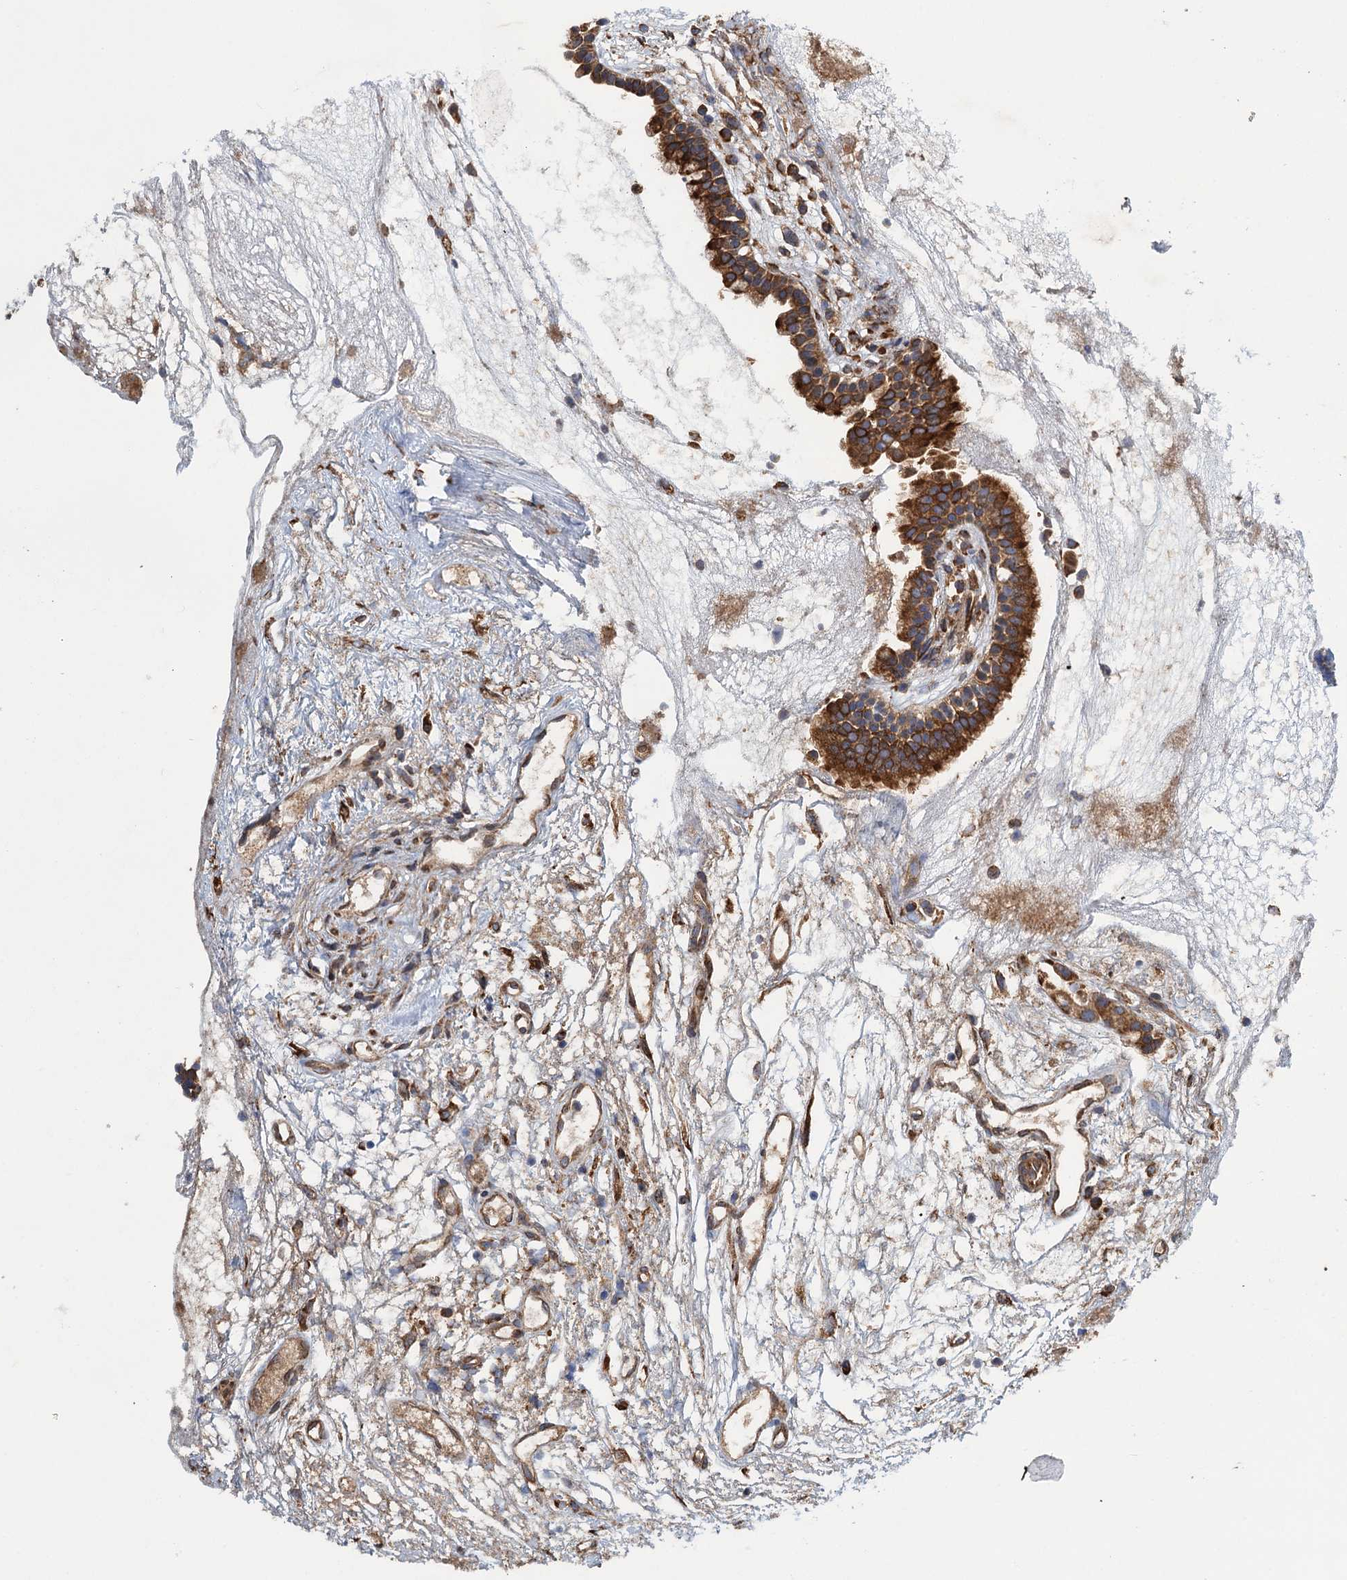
{"staining": {"intensity": "strong", "quantity": ">75%", "location": "cytoplasmic/membranous"}, "tissue": "head and neck cancer", "cell_type": "Tumor cells", "image_type": "cancer", "snomed": [{"axis": "morphology", "description": "Adenocarcinoma, NOS"}, {"axis": "topography", "description": "Subcutis"}, {"axis": "topography", "description": "Head-Neck"}], "caption": "A brown stain shows strong cytoplasmic/membranous staining of a protein in human head and neck adenocarcinoma tumor cells. (DAB IHC, brown staining for protein, blue staining for nuclei).", "gene": "MDM1", "patient": {"sex": "female", "age": 73}}